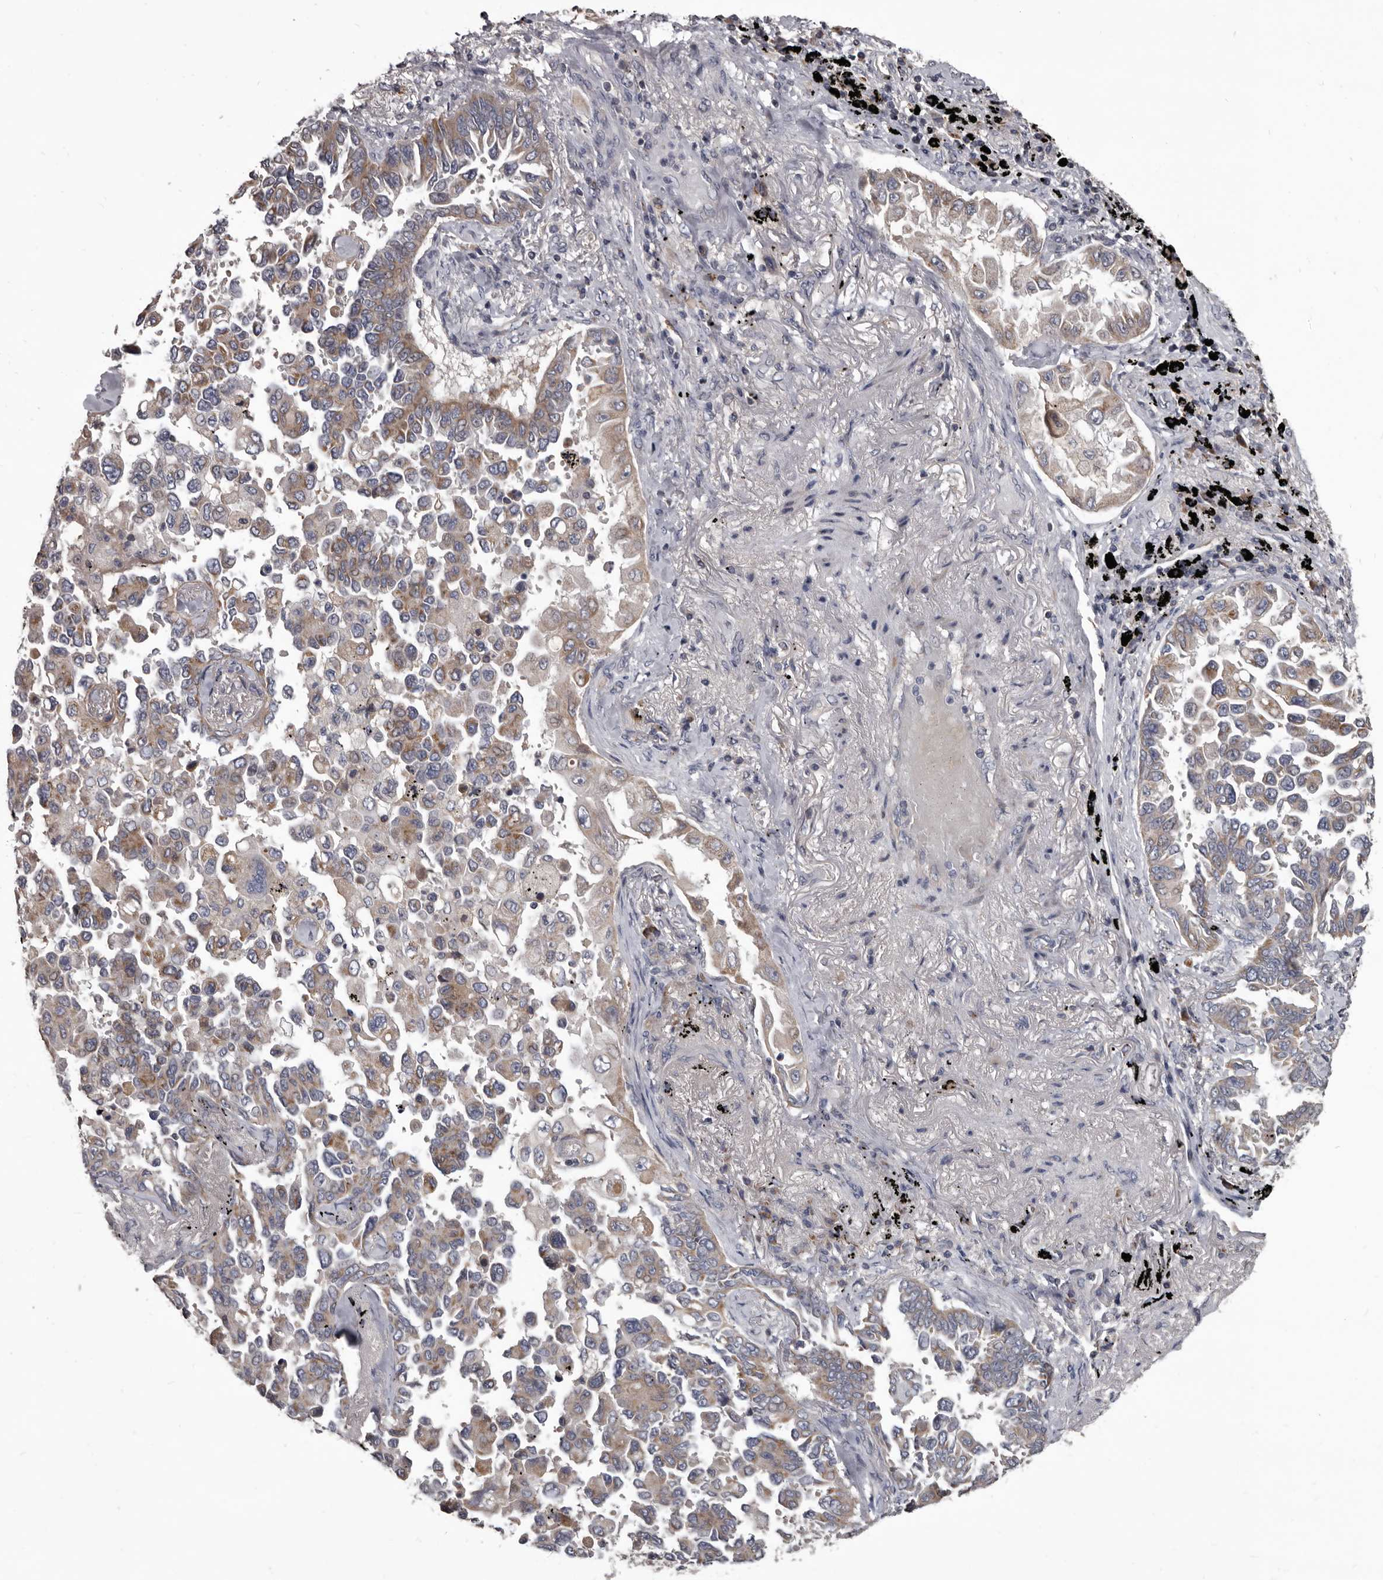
{"staining": {"intensity": "weak", "quantity": ">75%", "location": "cytoplasmic/membranous"}, "tissue": "lung cancer", "cell_type": "Tumor cells", "image_type": "cancer", "snomed": [{"axis": "morphology", "description": "Adenocarcinoma, NOS"}, {"axis": "topography", "description": "Lung"}], "caption": "Protein staining reveals weak cytoplasmic/membranous positivity in about >75% of tumor cells in lung cancer (adenocarcinoma).", "gene": "ALDH5A1", "patient": {"sex": "female", "age": 67}}